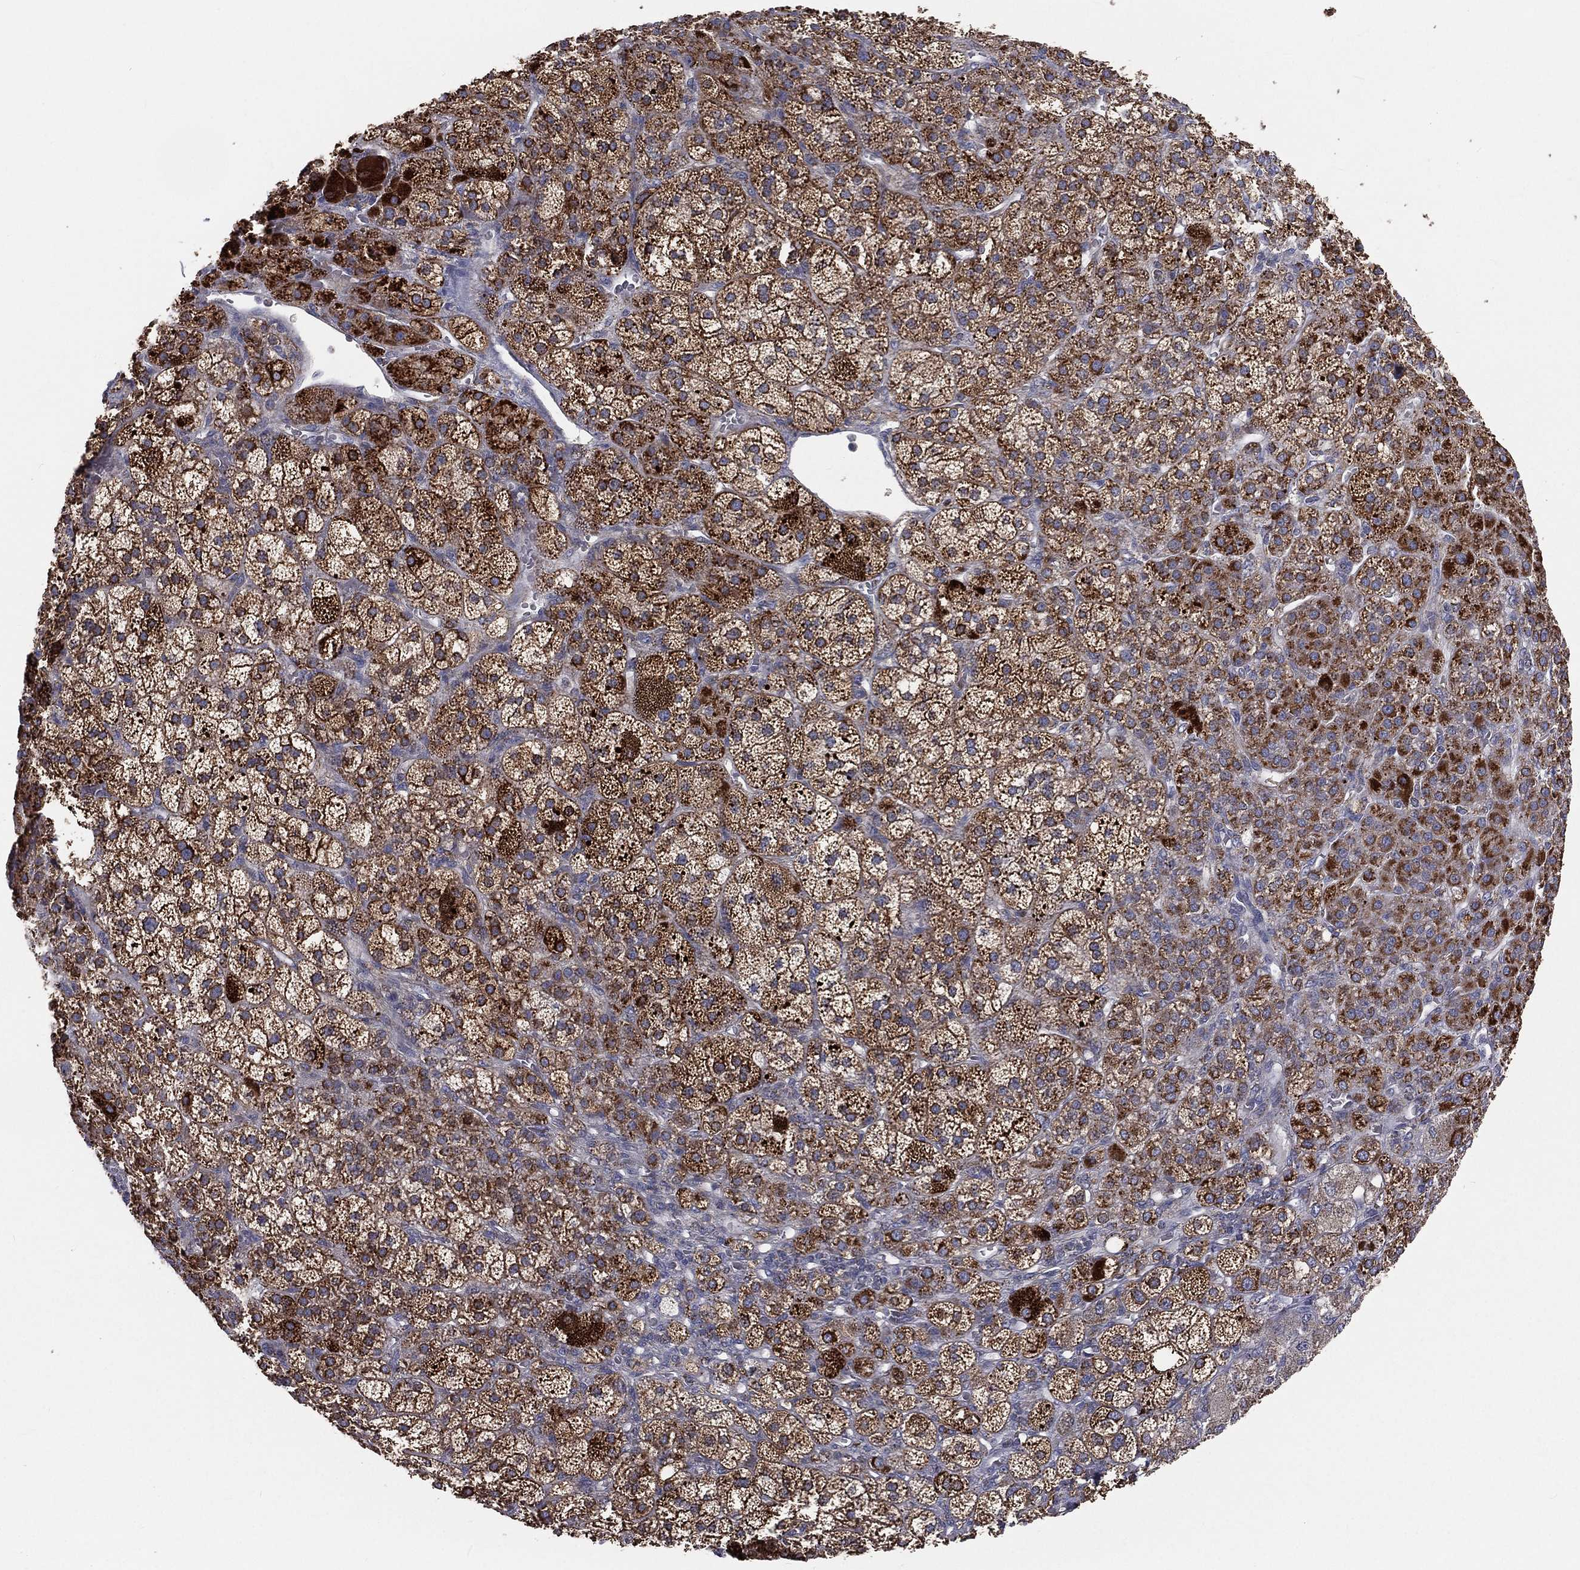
{"staining": {"intensity": "strong", "quantity": ">75%", "location": "cytoplasmic/membranous"}, "tissue": "adrenal gland", "cell_type": "Glandular cells", "image_type": "normal", "snomed": [{"axis": "morphology", "description": "Normal tissue, NOS"}, {"axis": "topography", "description": "Adrenal gland"}], "caption": "Strong cytoplasmic/membranous expression for a protein is seen in approximately >75% of glandular cells of benign adrenal gland using immunohistochemistry.", "gene": "HADH", "patient": {"sex": "female", "age": 60}}